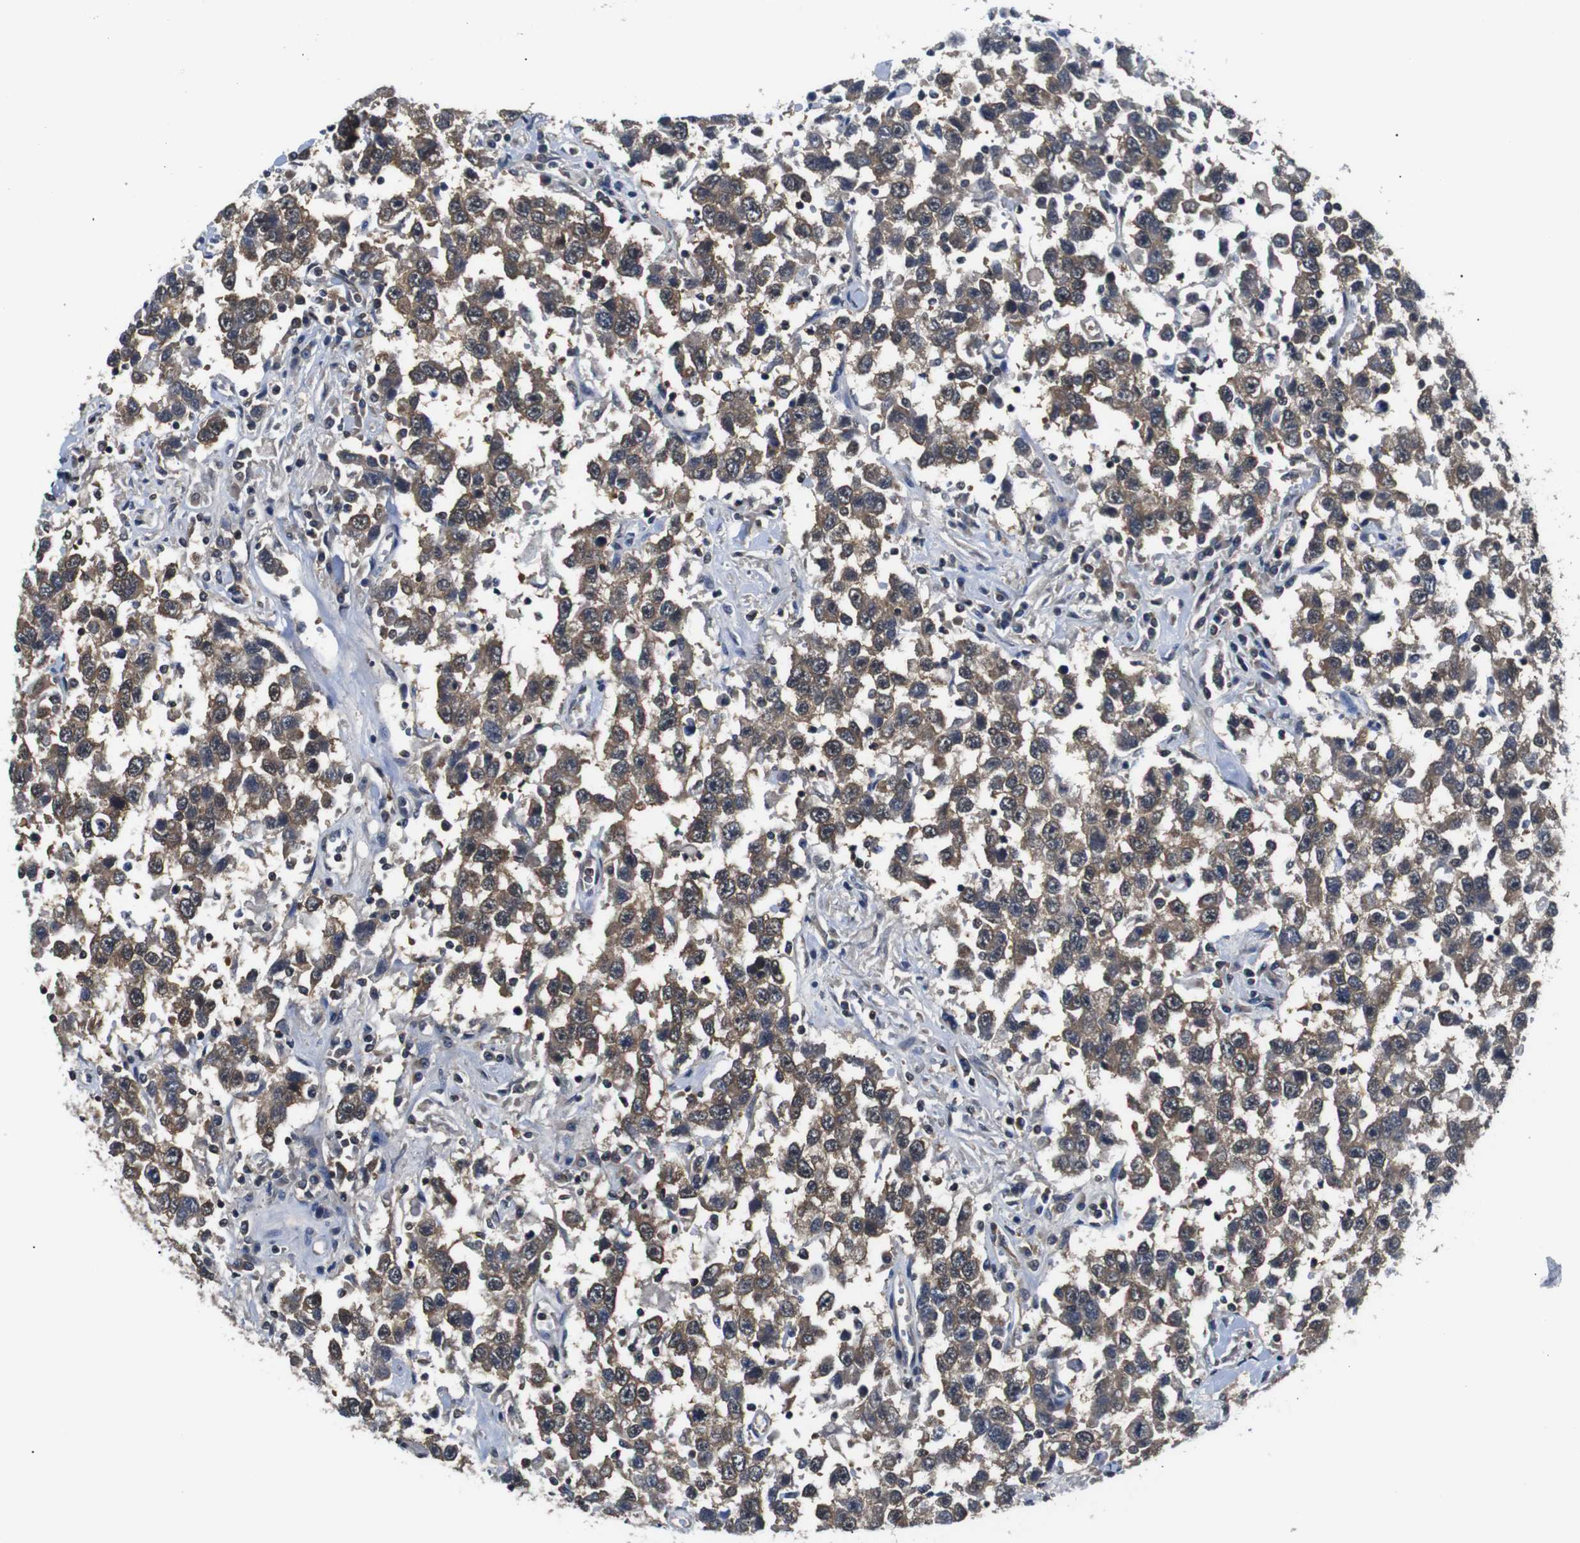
{"staining": {"intensity": "moderate", "quantity": ">75%", "location": "cytoplasmic/membranous"}, "tissue": "testis cancer", "cell_type": "Tumor cells", "image_type": "cancer", "snomed": [{"axis": "morphology", "description": "Seminoma, NOS"}, {"axis": "topography", "description": "Testis"}], "caption": "Protein staining displays moderate cytoplasmic/membranous positivity in approximately >75% of tumor cells in testis cancer (seminoma). The protein is shown in brown color, while the nuclei are stained blue.", "gene": "UBXN1", "patient": {"sex": "male", "age": 41}}